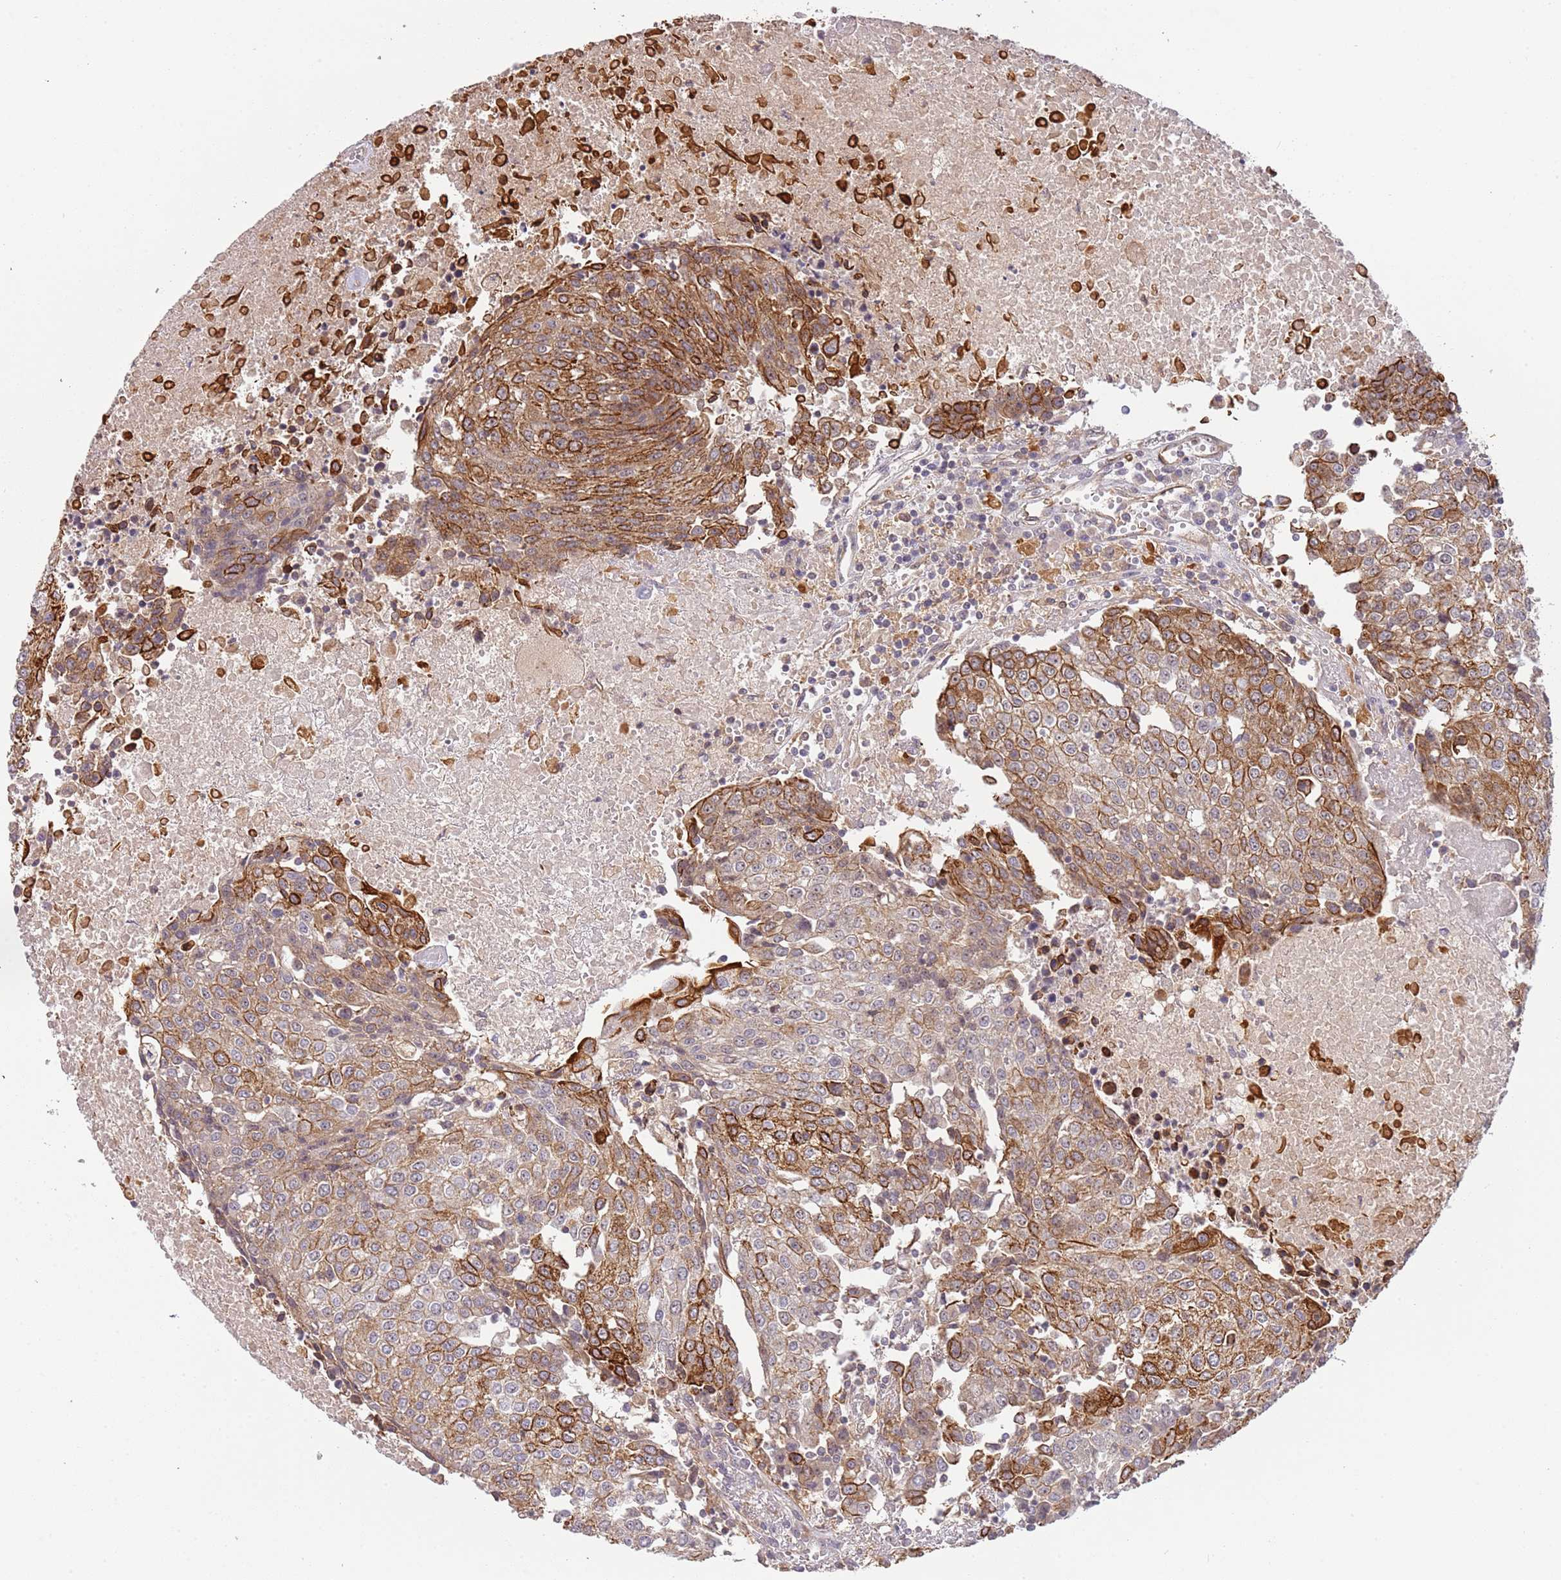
{"staining": {"intensity": "strong", "quantity": "25%-75%", "location": "cytoplasmic/membranous"}, "tissue": "urothelial cancer", "cell_type": "Tumor cells", "image_type": "cancer", "snomed": [{"axis": "morphology", "description": "Urothelial carcinoma, High grade"}, {"axis": "topography", "description": "Urinary bladder"}], "caption": "This micrograph reveals immunohistochemistry staining of urothelial carcinoma (high-grade), with high strong cytoplasmic/membranous positivity in about 25%-75% of tumor cells.", "gene": "SURF2", "patient": {"sex": "female", "age": 85}}